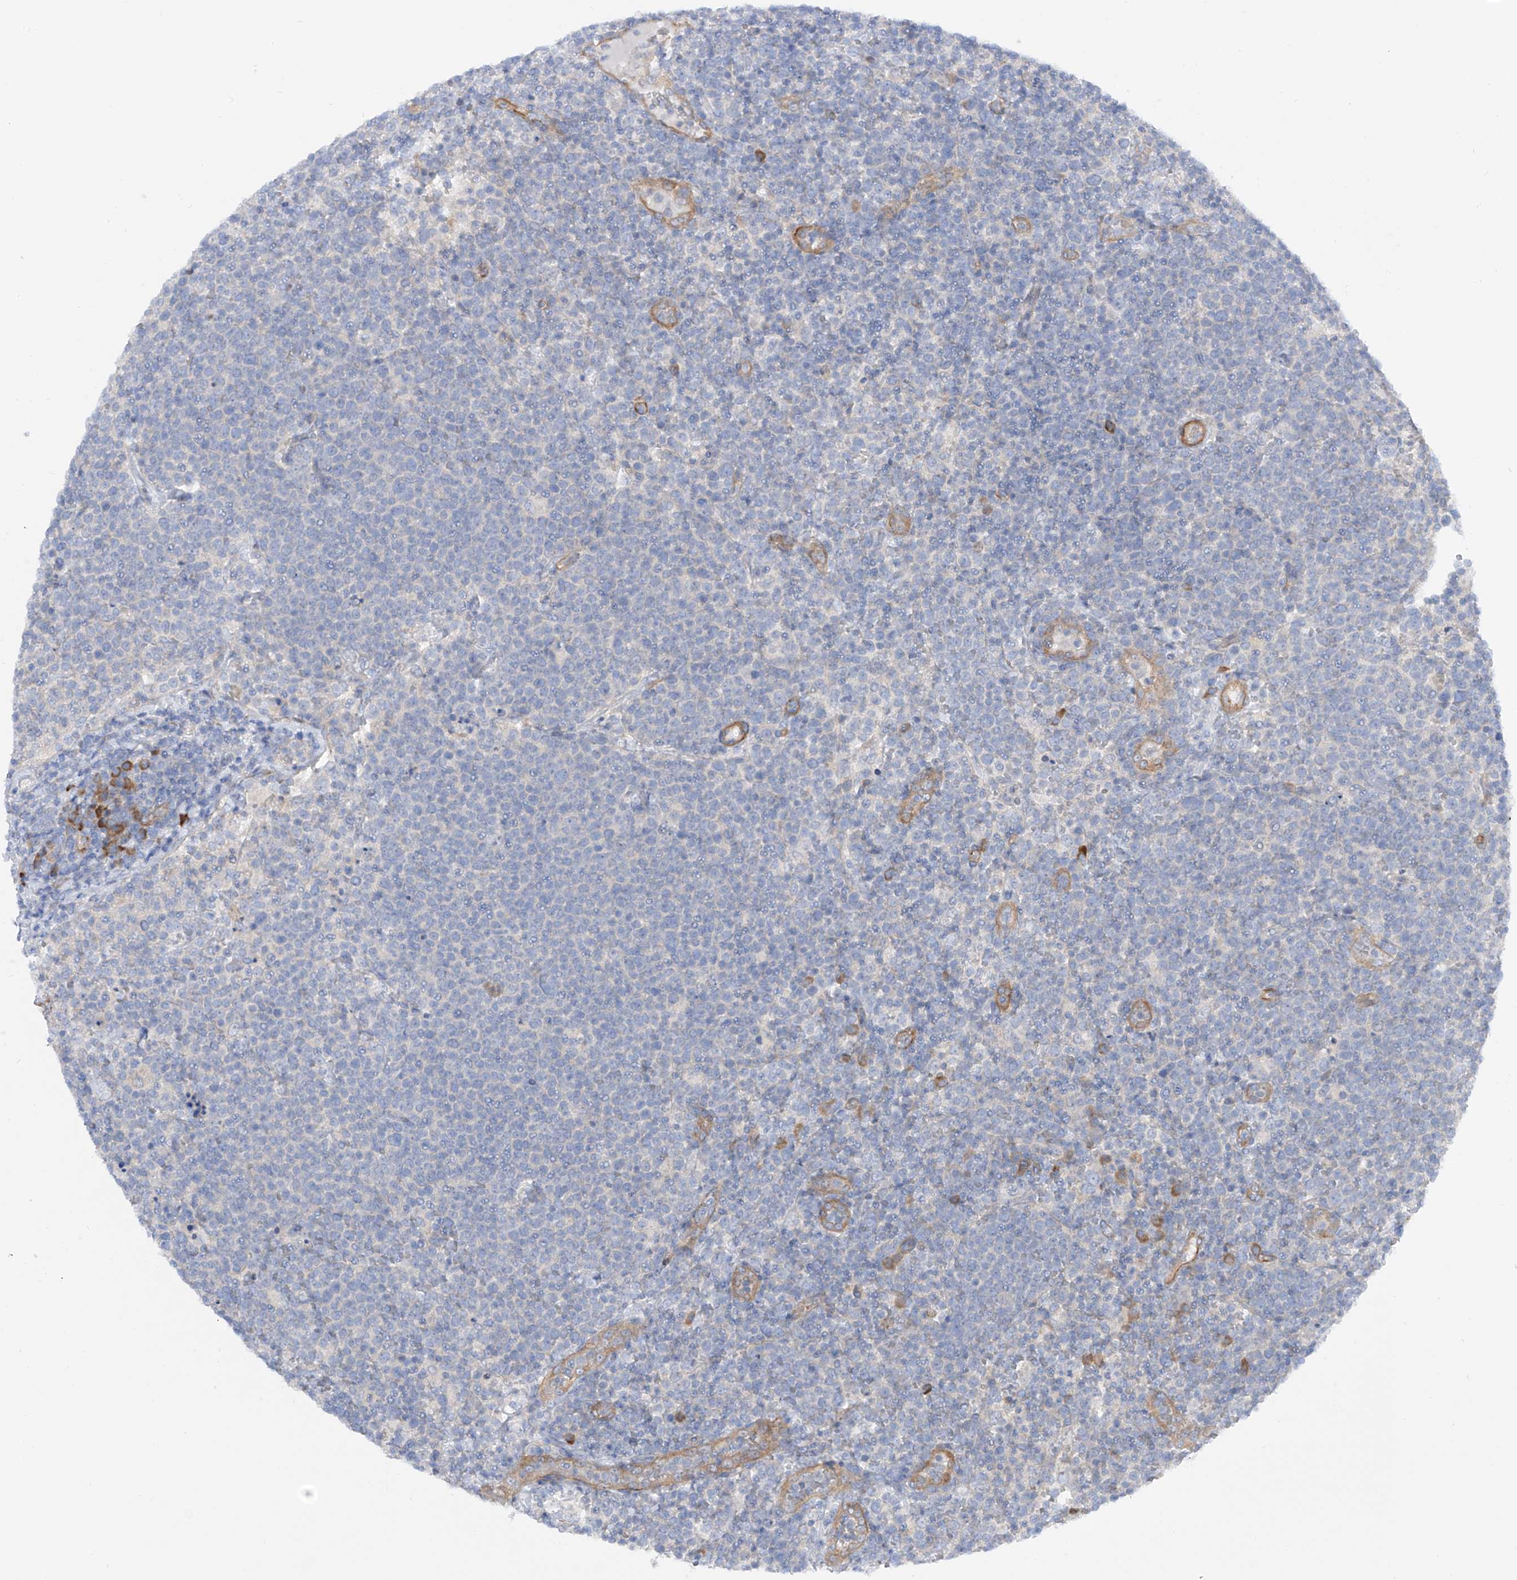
{"staining": {"intensity": "negative", "quantity": "none", "location": "none"}, "tissue": "lymphoma", "cell_type": "Tumor cells", "image_type": "cancer", "snomed": [{"axis": "morphology", "description": "Malignant lymphoma, non-Hodgkin's type, High grade"}, {"axis": "topography", "description": "Lymph node"}], "caption": "Tumor cells show no significant protein staining in malignant lymphoma, non-Hodgkin's type (high-grade).", "gene": "LCA5", "patient": {"sex": "male", "age": 61}}